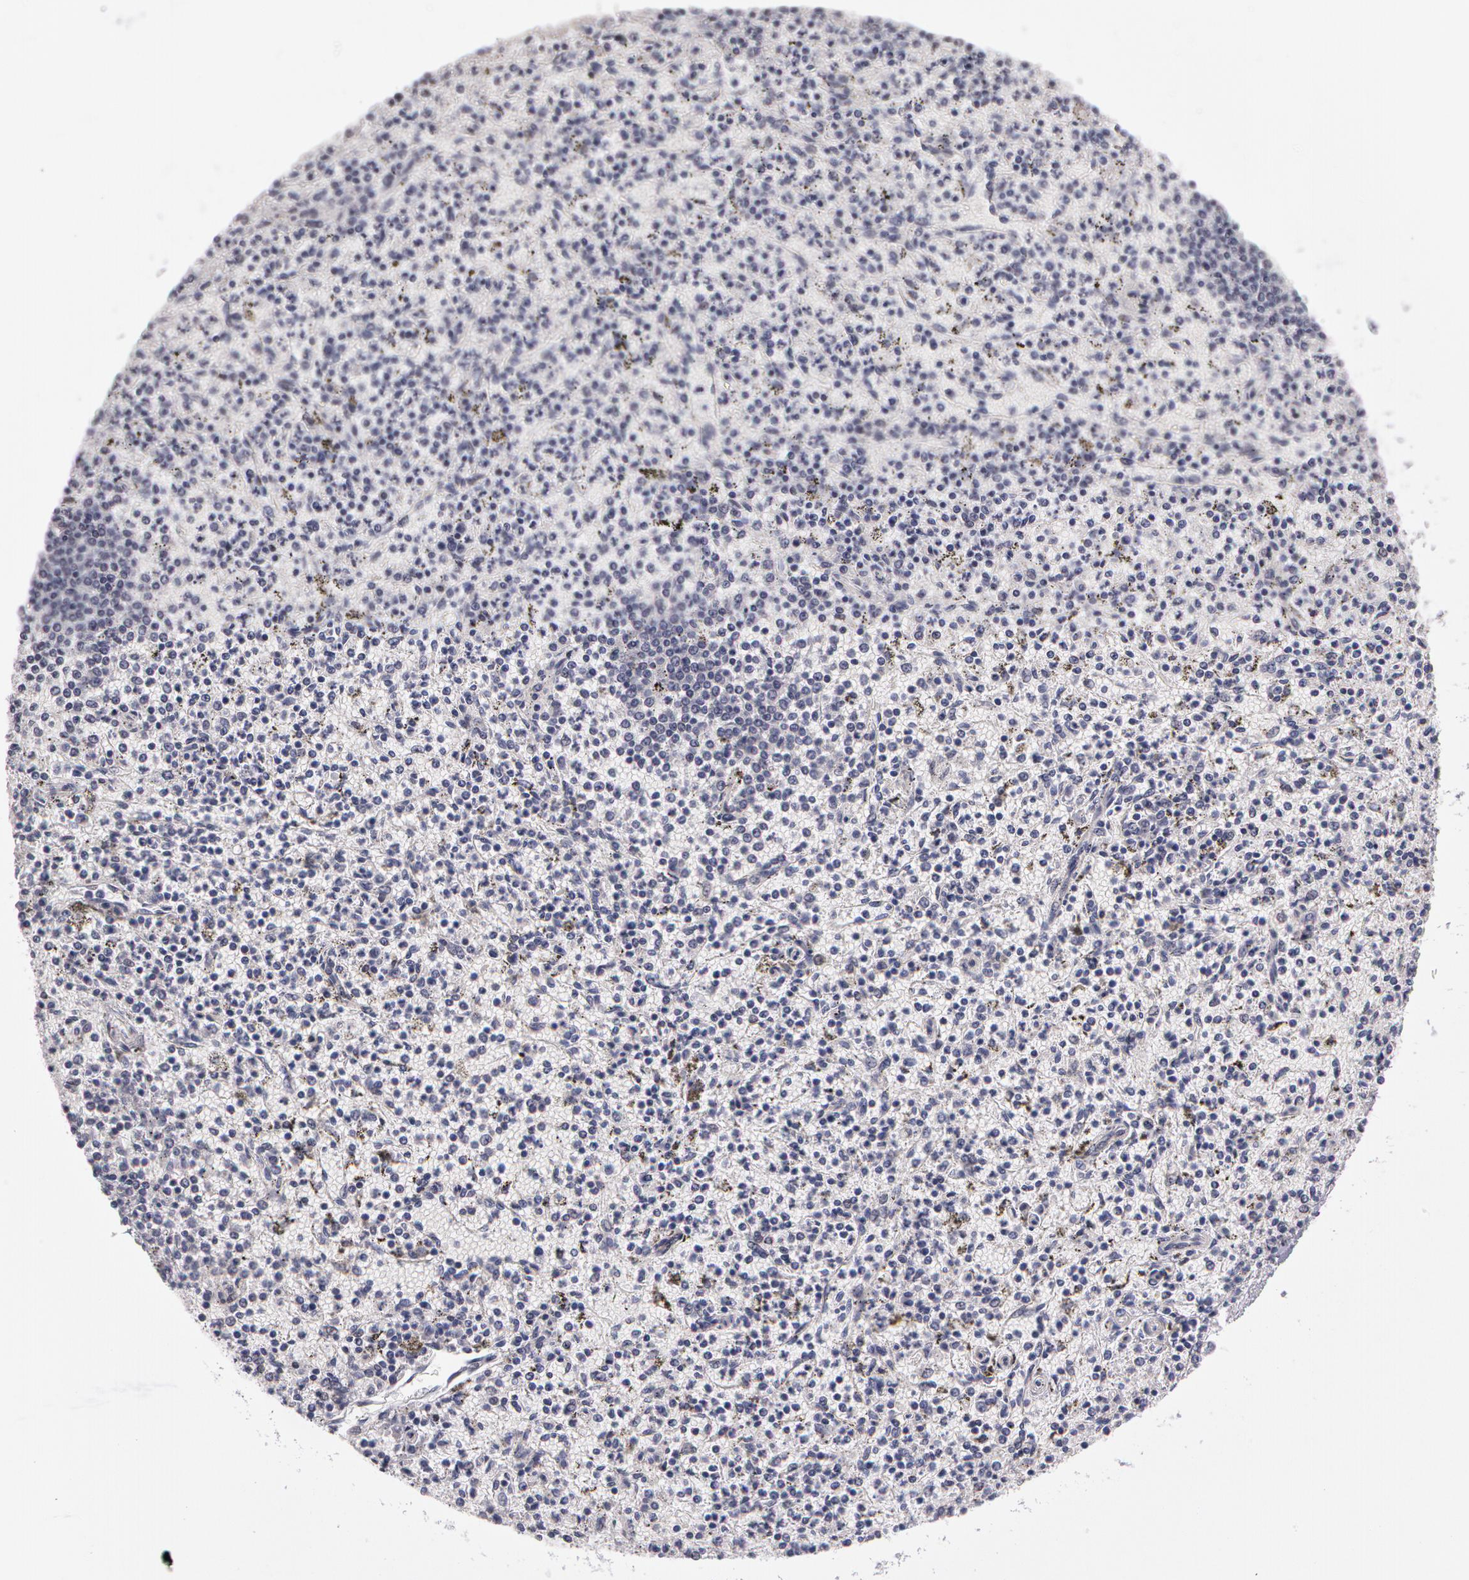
{"staining": {"intensity": "weak", "quantity": "<25%", "location": "nuclear"}, "tissue": "spleen", "cell_type": "Cells in red pulp", "image_type": "normal", "snomed": [{"axis": "morphology", "description": "Normal tissue, NOS"}, {"axis": "topography", "description": "Spleen"}], "caption": "Human spleen stained for a protein using immunohistochemistry reveals no expression in cells in red pulp.", "gene": "PRICKLE1", "patient": {"sex": "male", "age": 72}}